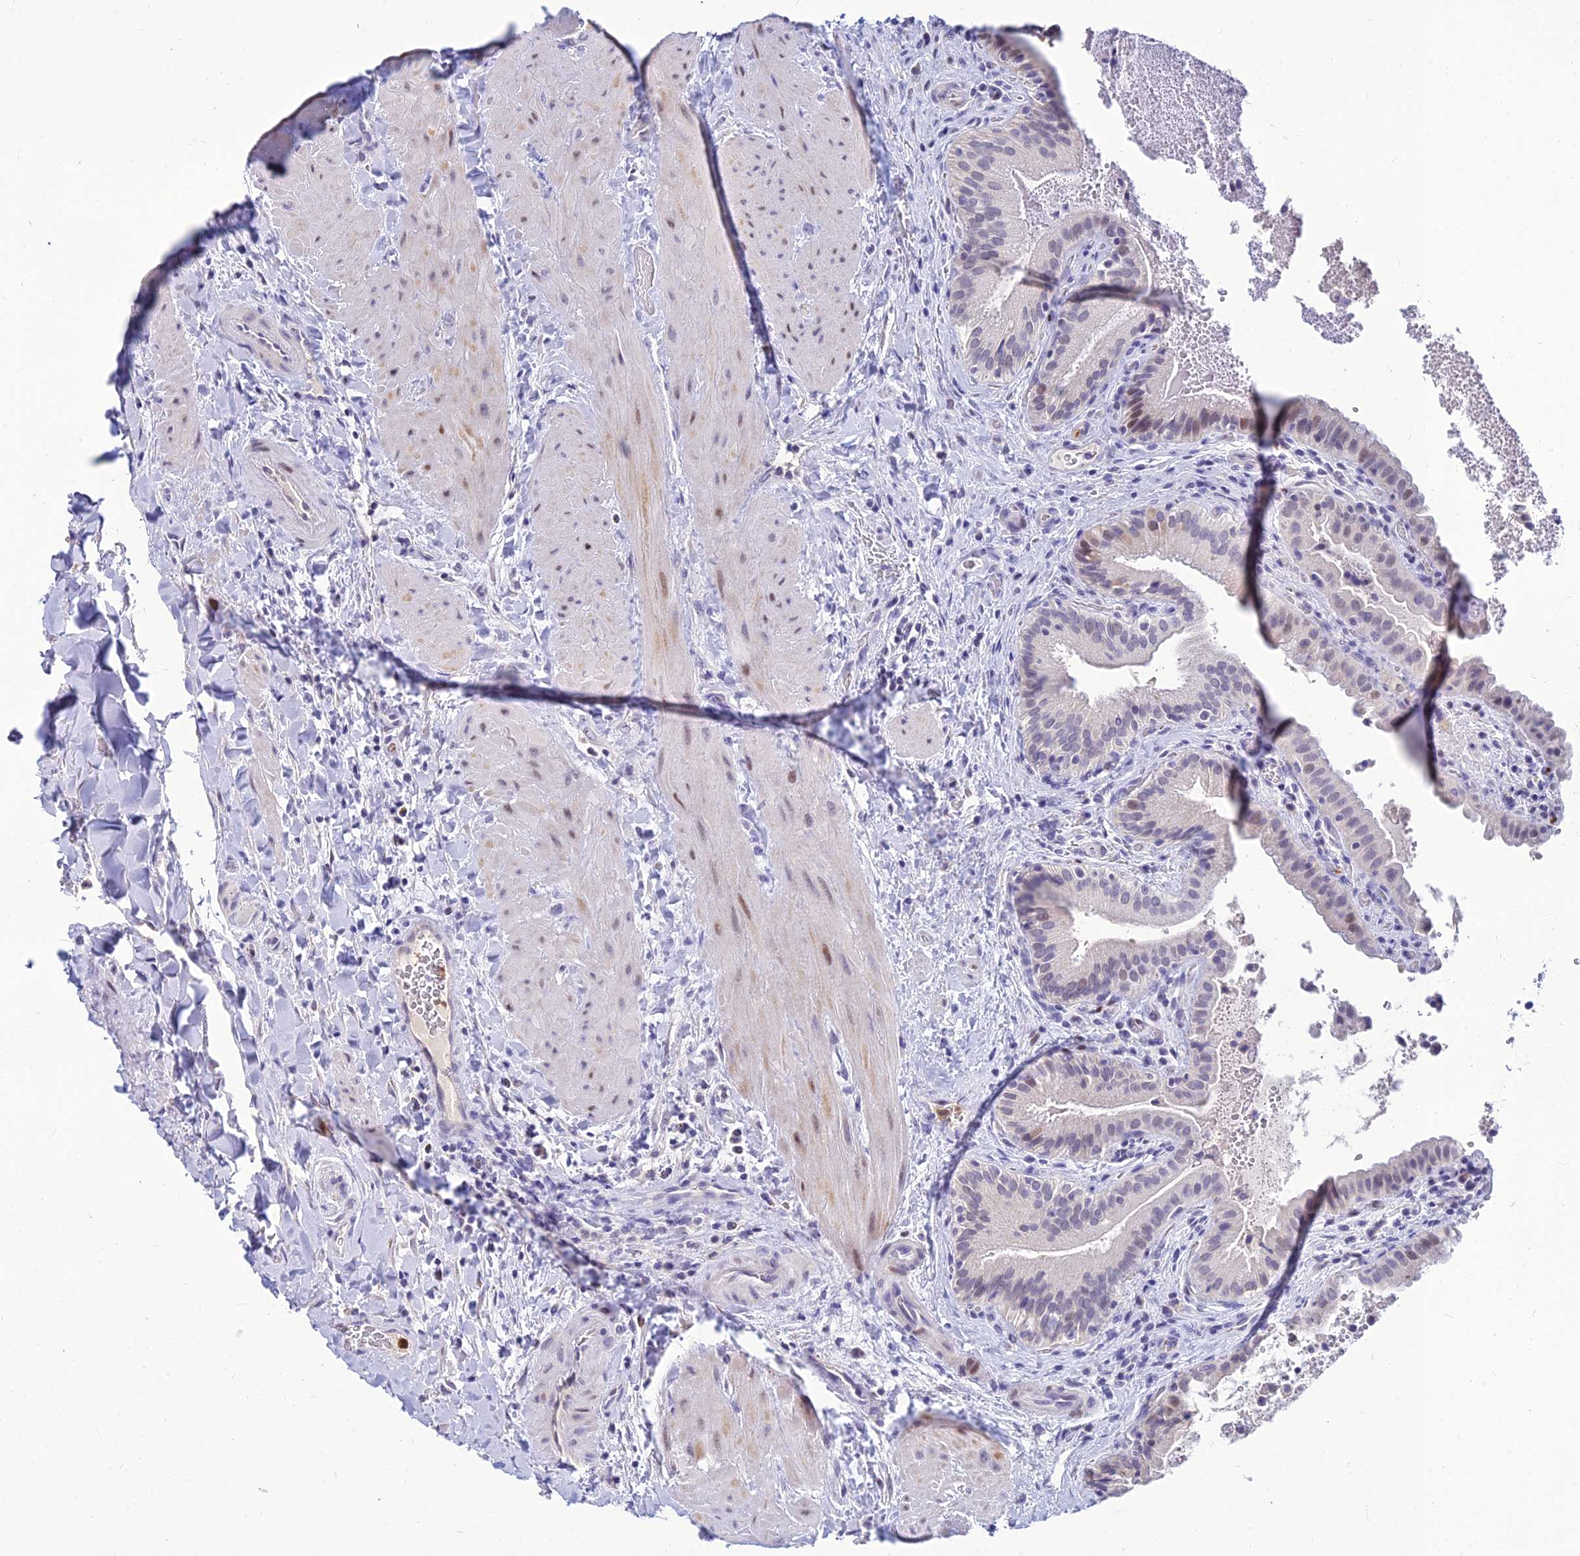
{"staining": {"intensity": "weak", "quantity": "<25%", "location": "nuclear"}, "tissue": "gallbladder", "cell_type": "Glandular cells", "image_type": "normal", "snomed": [{"axis": "morphology", "description": "Normal tissue, NOS"}, {"axis": "topography", "description": "Gallbladder"}], "caption": "The micrograph displays no staining of glandular cells in unremarkable gallbladder.", "gene": "GOLGA6A", "patient": {"sex": "male", "age": 24}}